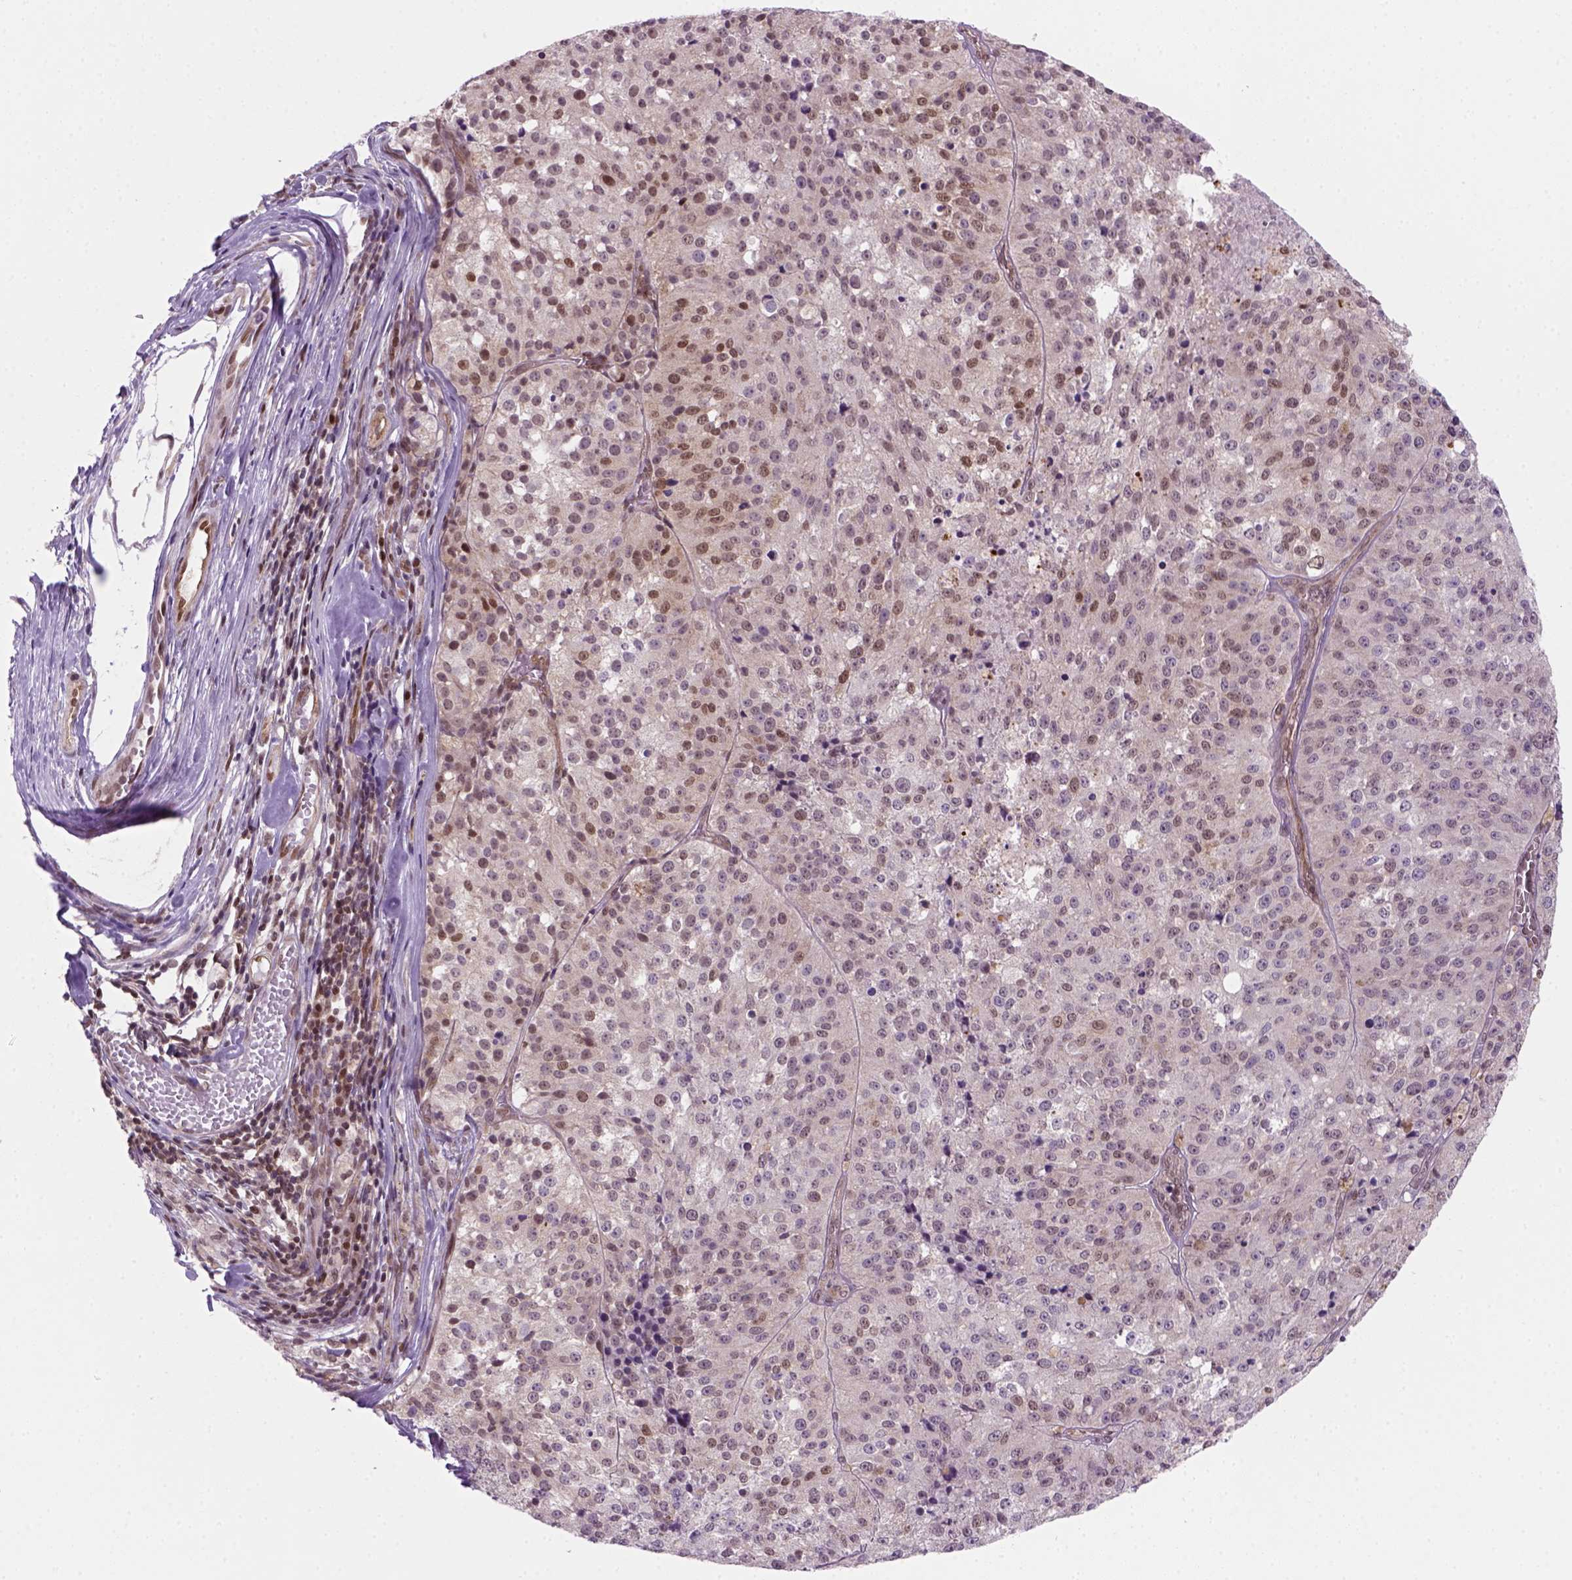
{"staining": {"intensity": "moderate", "quantity": "<25%", "location": "nuclear"}, "tissue": "melanoma", "cell_type": "Tumor cells", "image_type": "cancer", "snomed": [{"axis": "morphology", "description": "Malignant melanoma, Metastatic site"}, {"axis": "topography", "description": "Lymph node"}], "caption": "Human melanoma stained for a protein (brown) reveals moderate nuclear positive staining in about <25% of tumor cells.", "gene": "MGMT", "patient": {"sex": "female", "age": 64}}